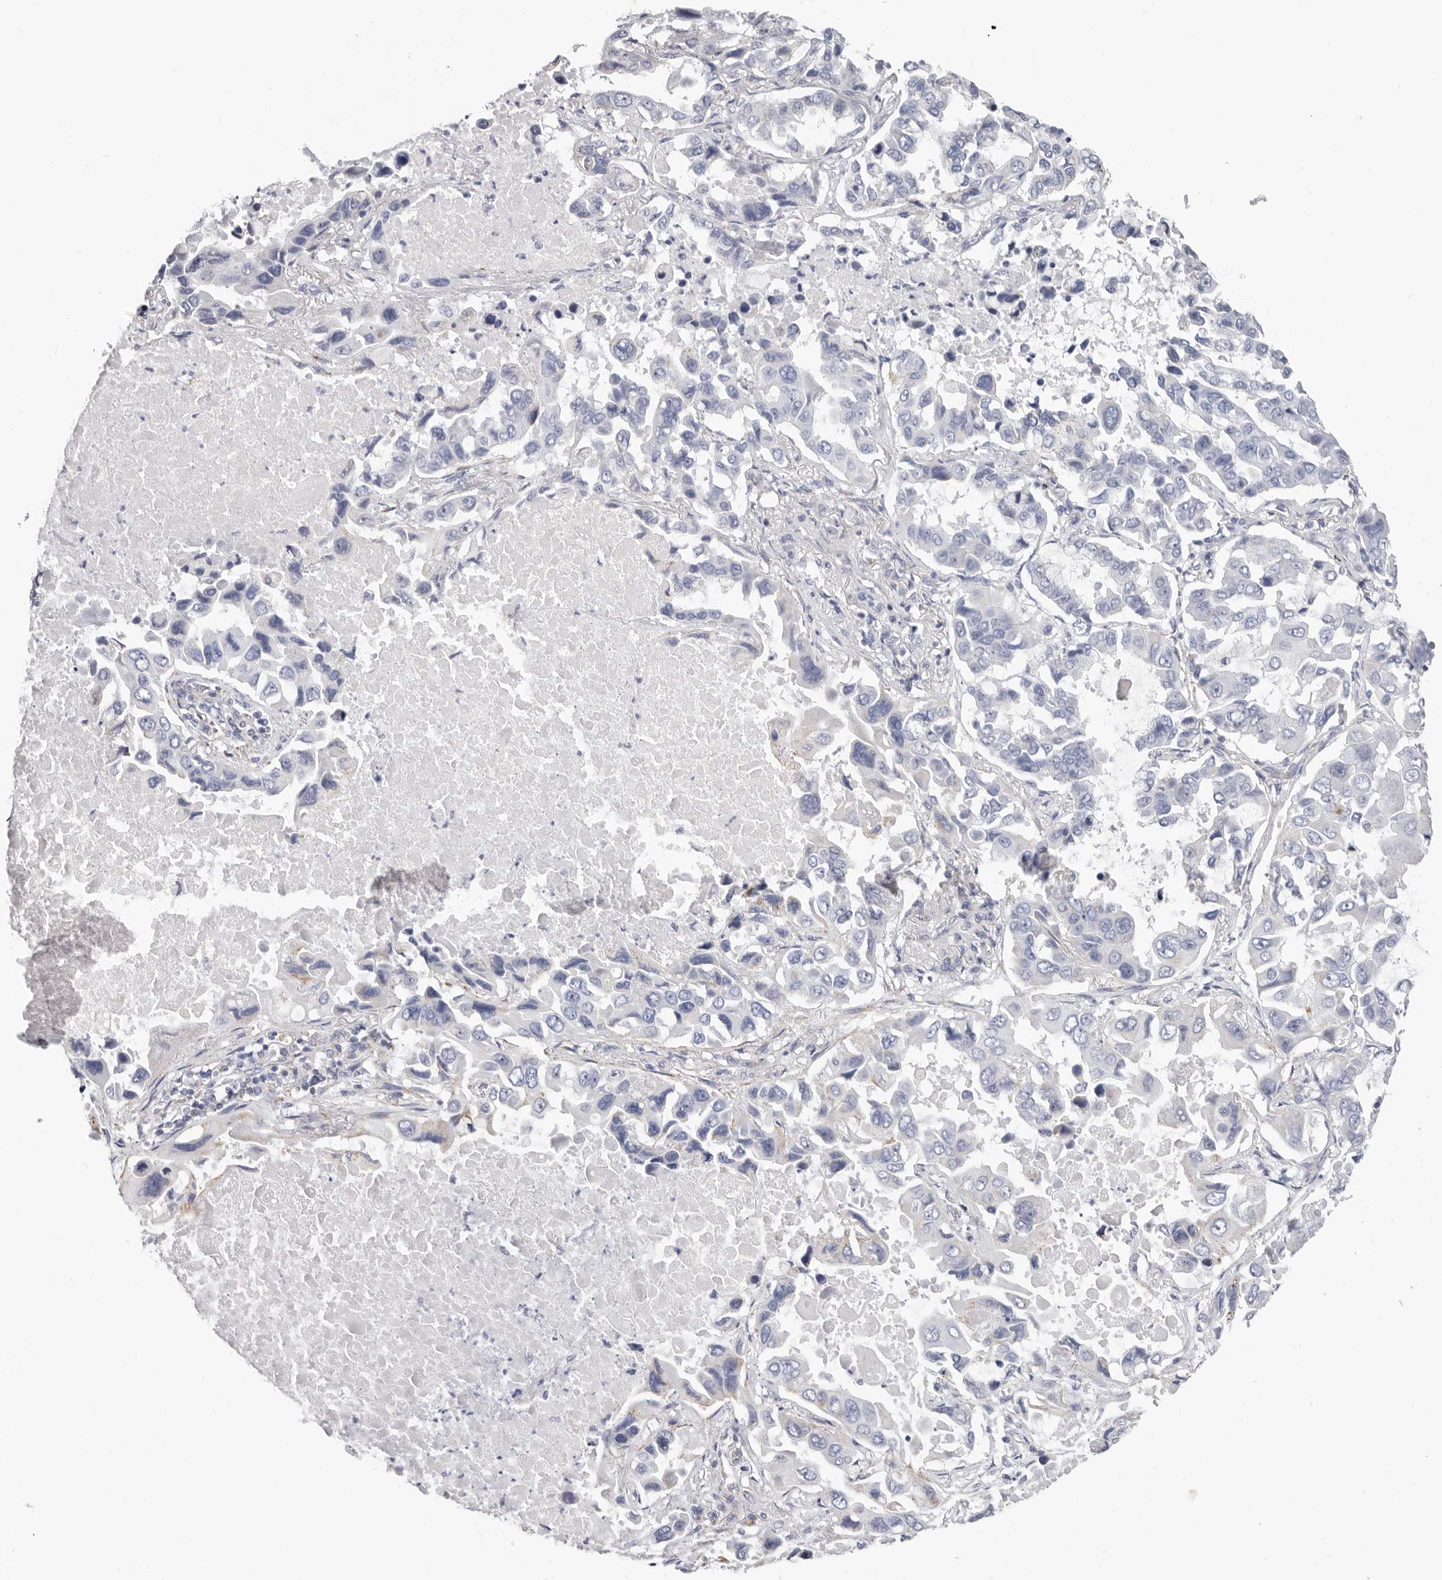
{"staining": {"intensity": "negative", "quantity": "none", "location": "none"}, "tissue": "lung cancer", "cell_type": "Tumor cells", "image_type": "cancer", "snomed": [{"axis": "morphology", "description": "Adenocarcinoma, NOS"}, {"axis": "topography", "description": "Lung"}], "caption": "Adenocarcinoma (lung) was stained to show a protein in brown. There is no significant positivity in tumor cells. The staining is performed using DAB (3,3'-diaminobenzidine) brown chromogen with nuclei counter-stained in using hematoxylin.", "gene": "RSPO2", "patient": {"sex": "male", "age": 64}}